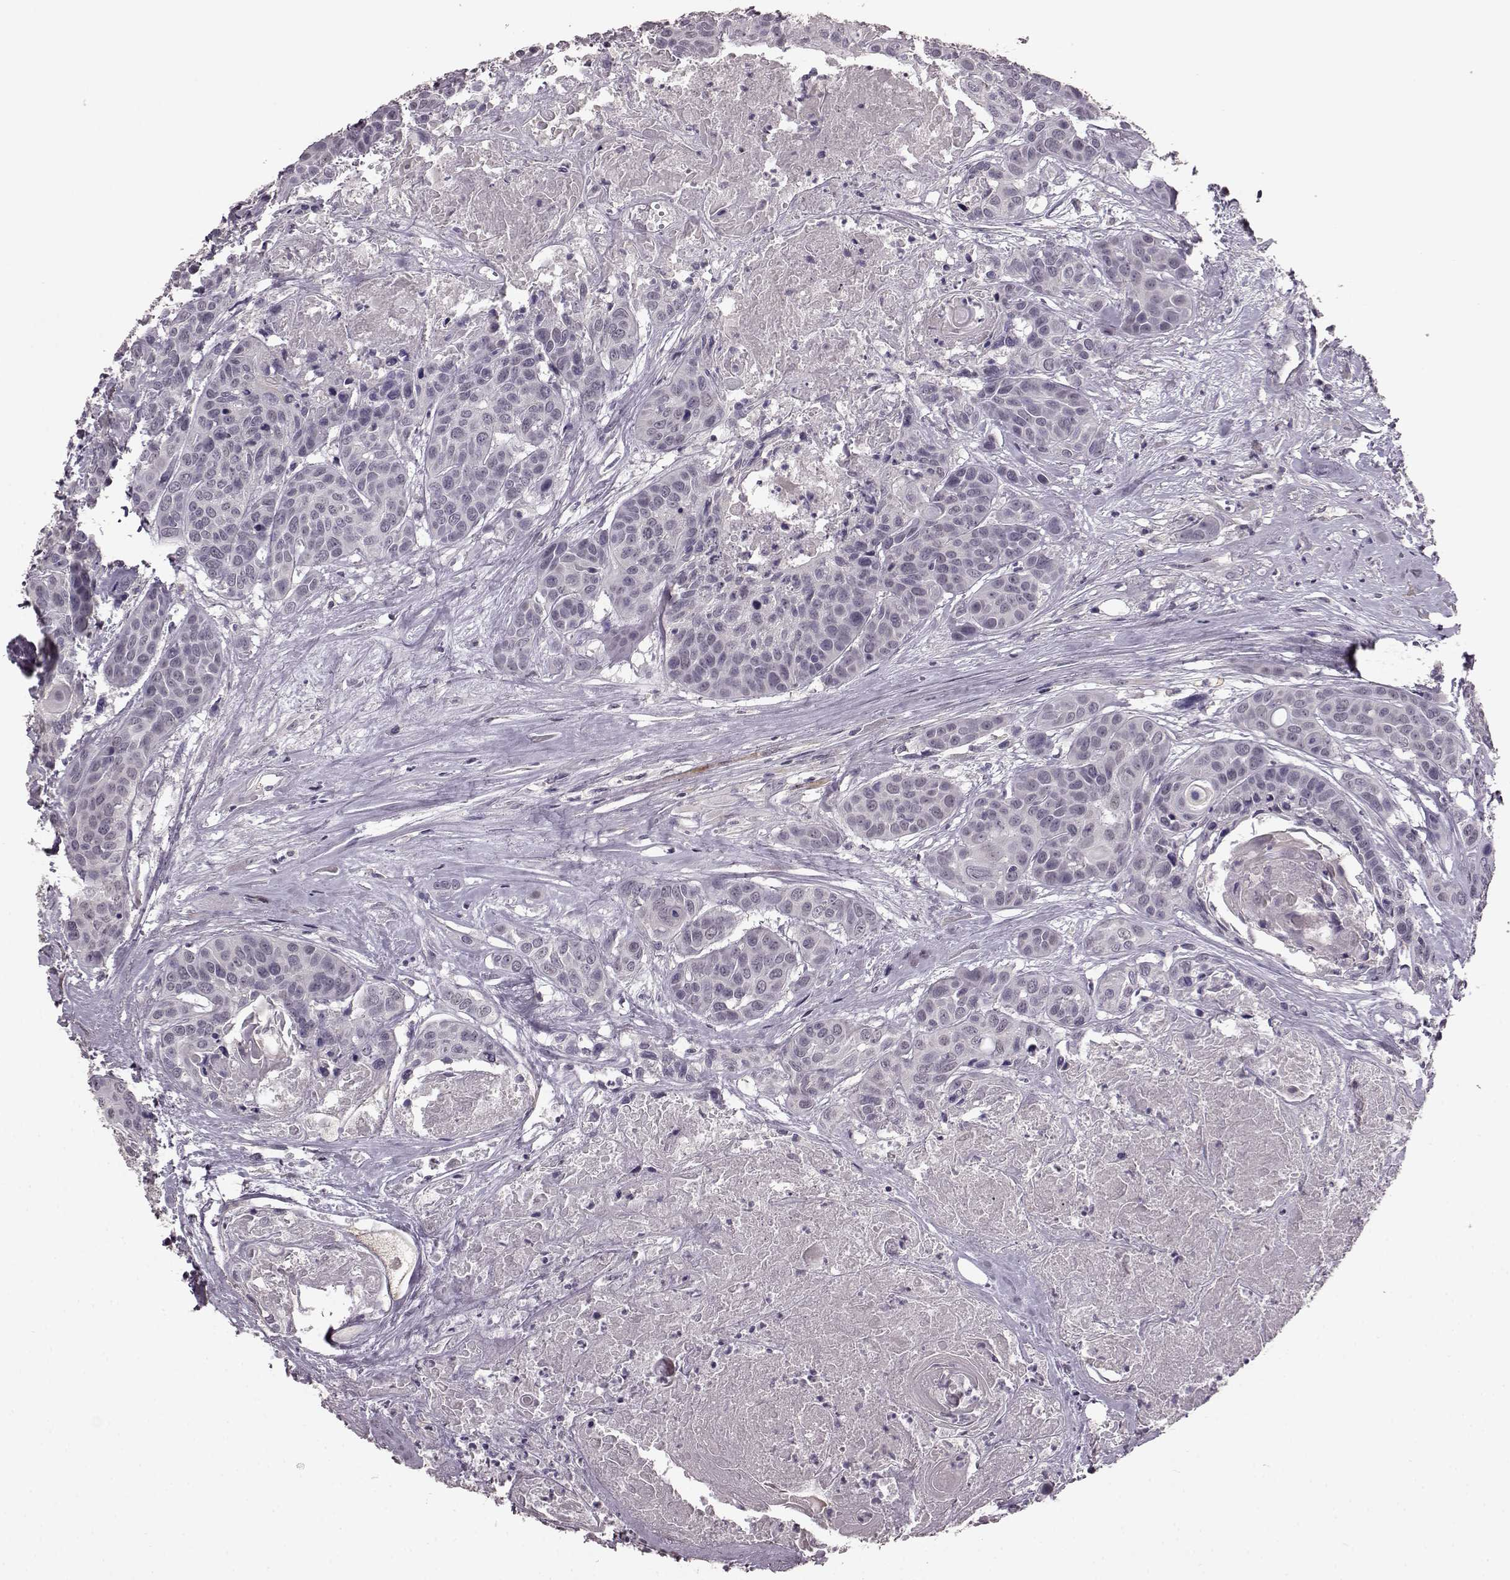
{"staining": {"intensity": "negative", "quantity": "none", "location": "none"}, "tissue": "head and neck cancer", "cell_type": "Tumor cells", "image_type": "cancer", "snomed": [{"axis": "morphology", "description": "Squamous cell carcinoma, NOS"}, {"axis": "topography", "description": "Oral tissue"}, {"axis": "topography", "description": "Head-Neck"}], "caption": "This photomicrograph is of head and neck cancer stained with immunohistochemistry to label a protein in brown with the nuclei are counter-stained blue. There is no positivity in tumor cells.", "gene": "SLC52A3", "patient": {"sex": "male", "age": 56}}